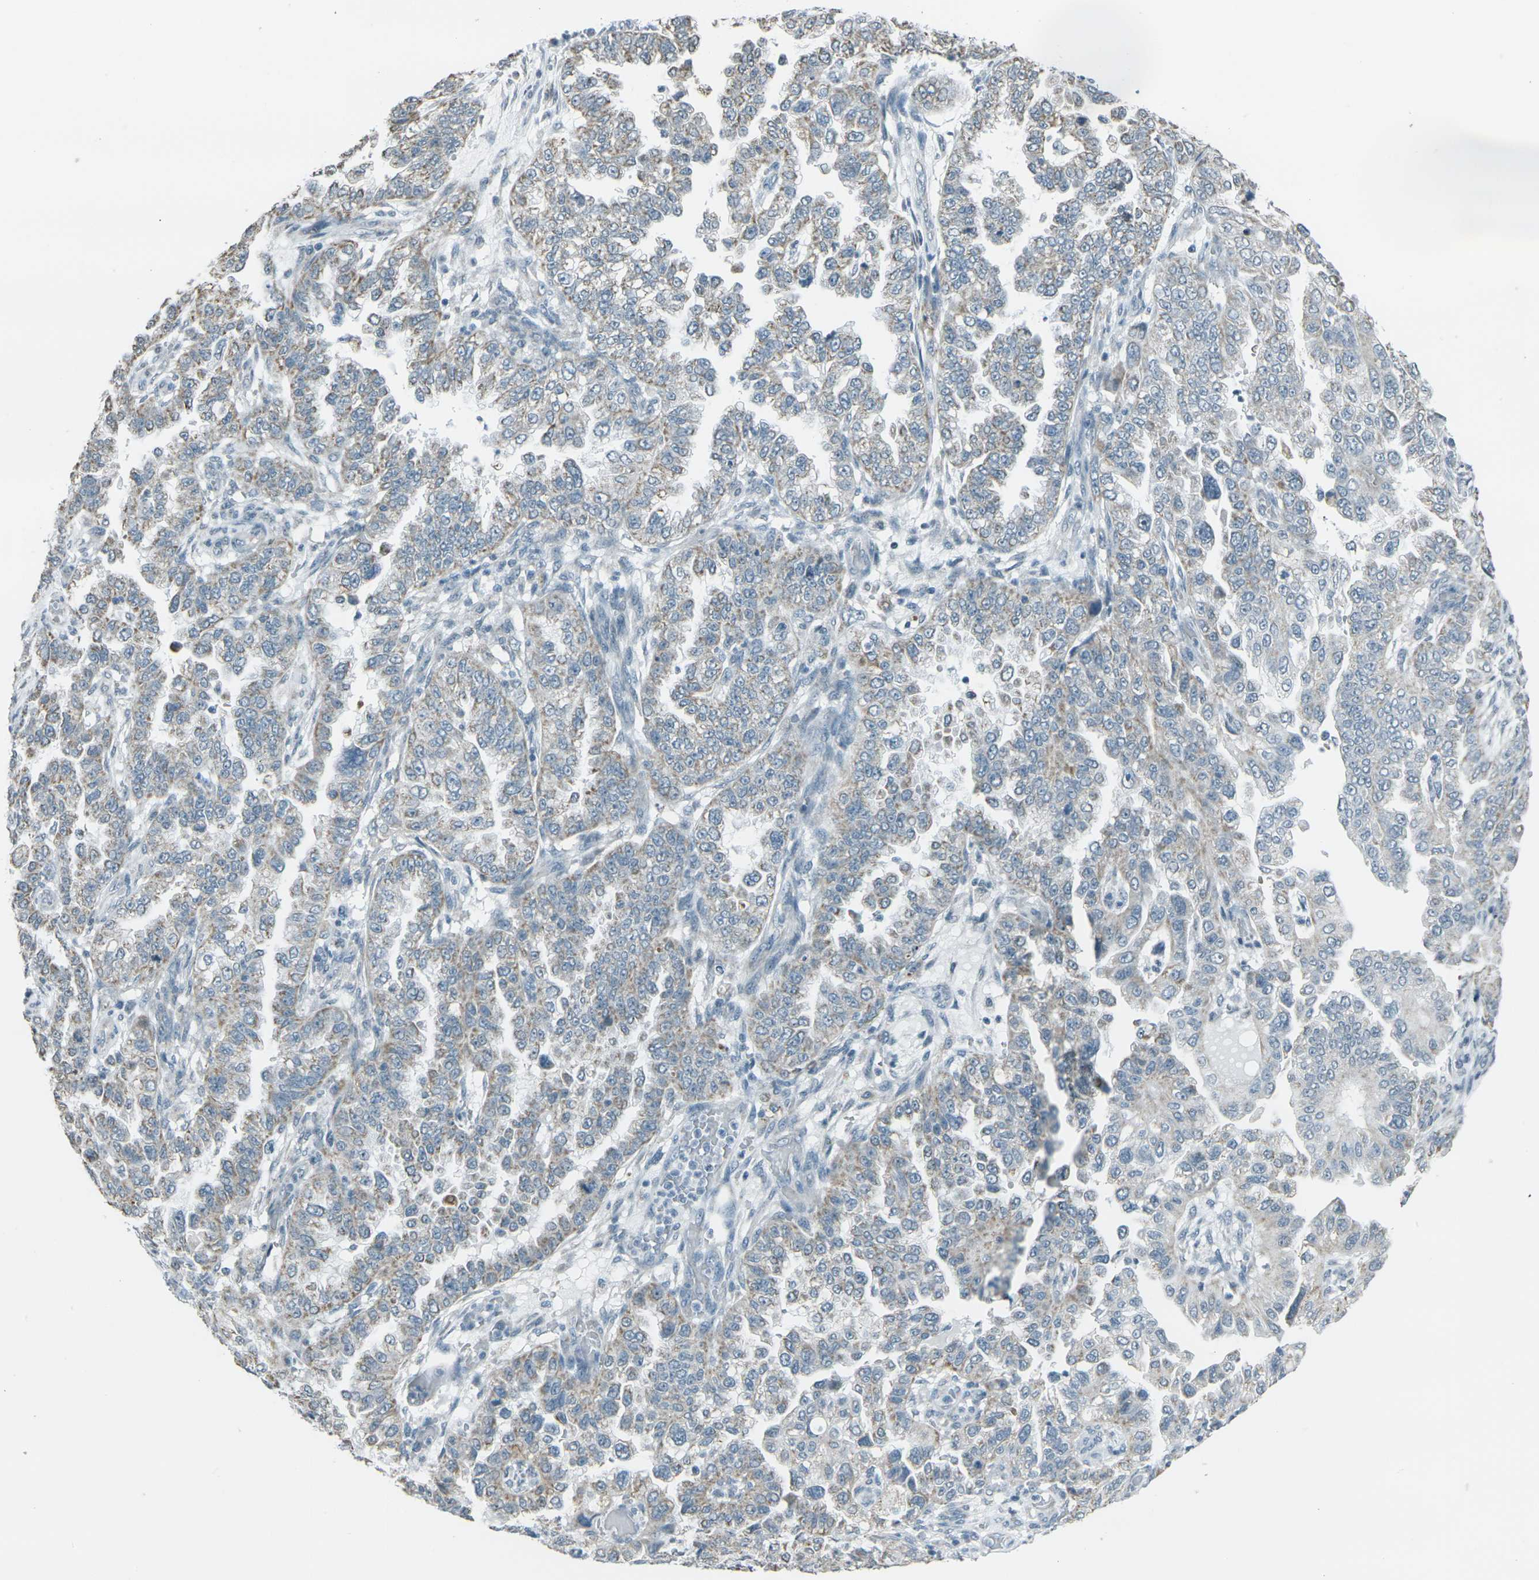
{"staining": {"intensity": "weak", "quantity": ">75%", "location": "cytoplasmic/membranous"}, "tissue": "endometrial cancer", "cell_type": "Tumor cells", "image_type": "cancer", "snomed": [{"axis": "morphology", "description": "Adenocarcinoma, NOS"}, {"axis": "topography", "description": "Endometrium"}], "caption": "The histopathology image shows immunohistochemical staining of adenocarcinoma (endometrial). There is weak cytoplasmic/membranous staining is seen in approximately >75% of tumor cells.", "gene": "H2BC1", "patient": {"sex": "female", "age": 85}}